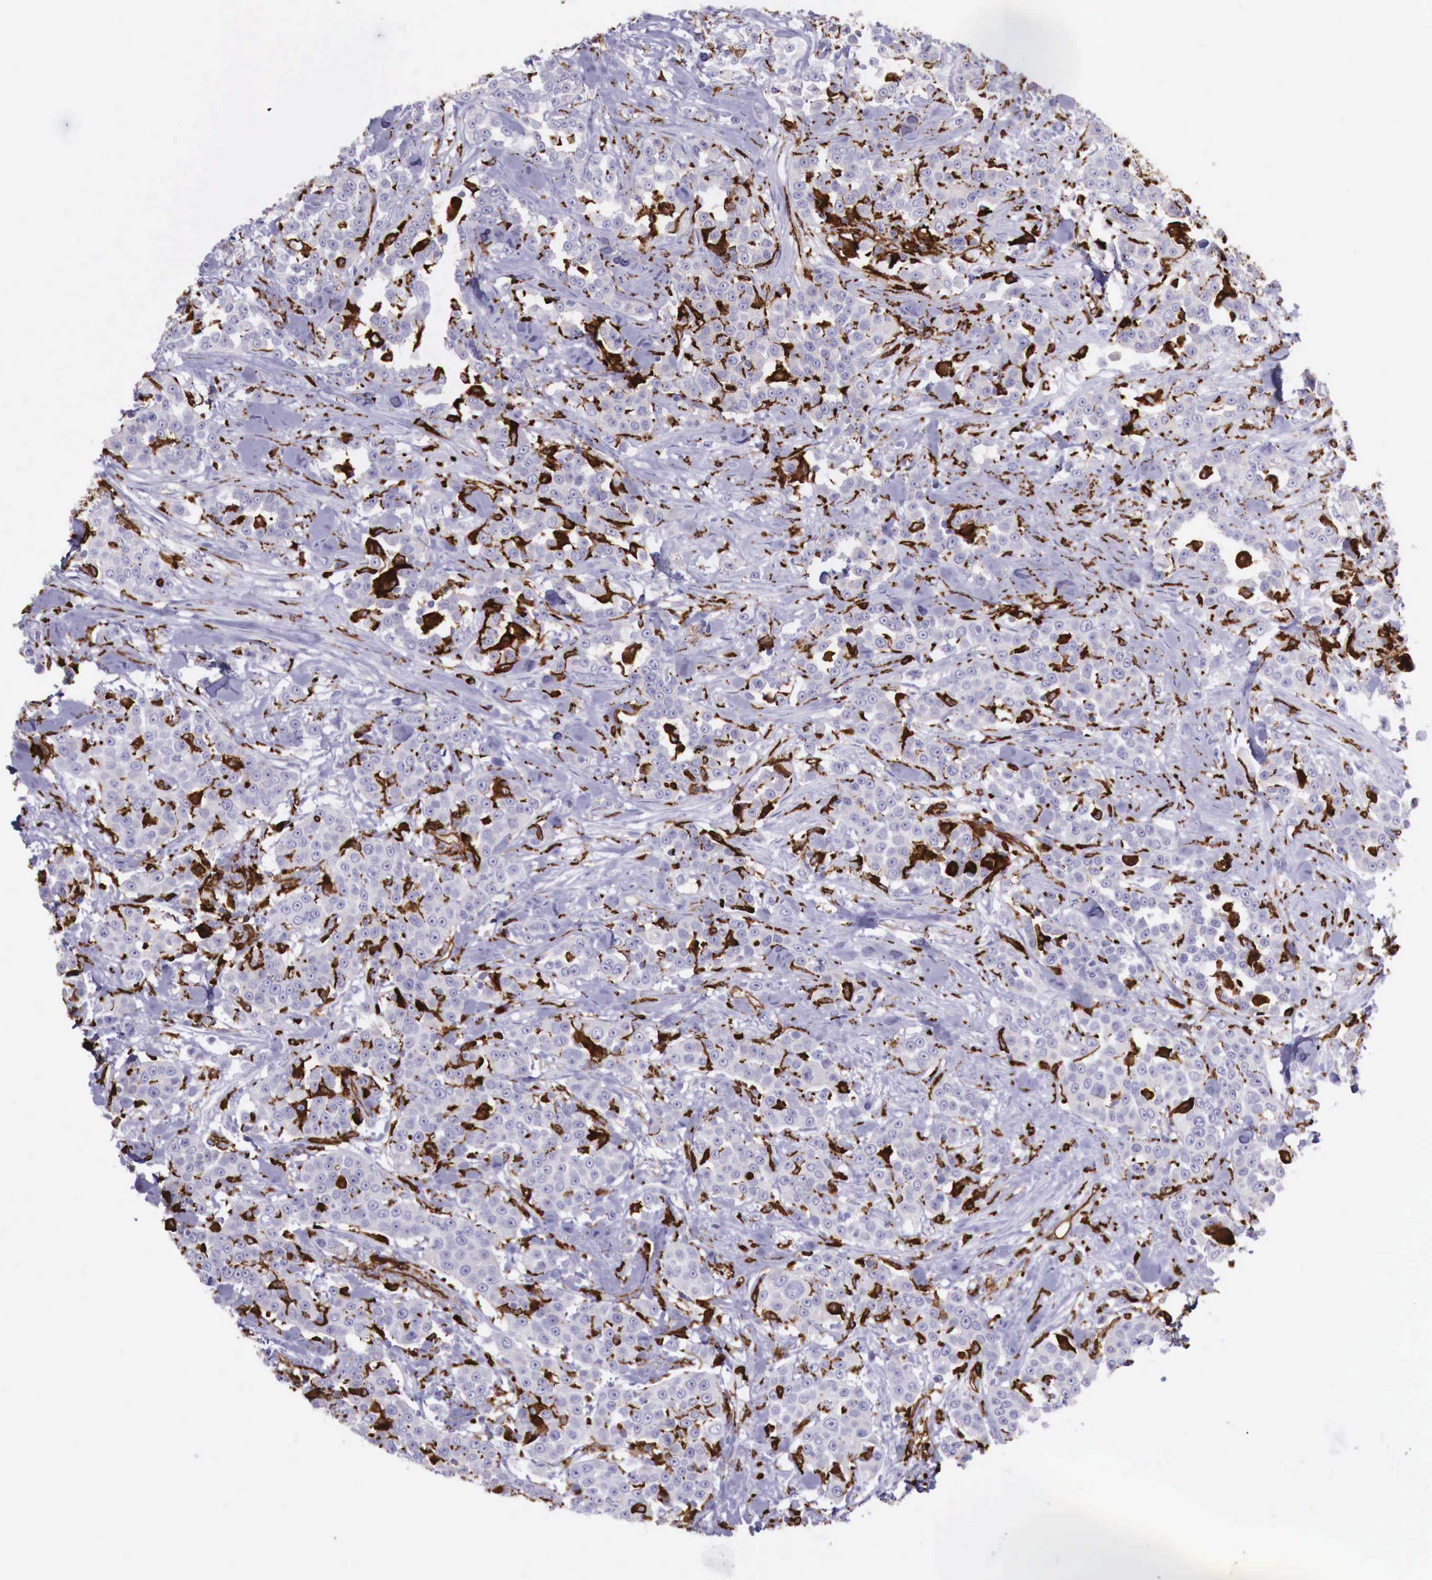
{"staining": {"intensity": "negative", "quantity": "none", "location": "none"}, "tissue": "urothelial cancer", "cell_type": "Tumor cells", "image_type": "cancer", "snomed": [{"axis": "morphology", "description": "Urothelial carcinoma, High grade"}, {"axis": "topography", "description": "Urinary bladder"}], "caption": "Tumor cells are negative for protein expression in human urothelial cancer.", "gene": "MSR1", "patient": {"sex": "female", "age": 80}}